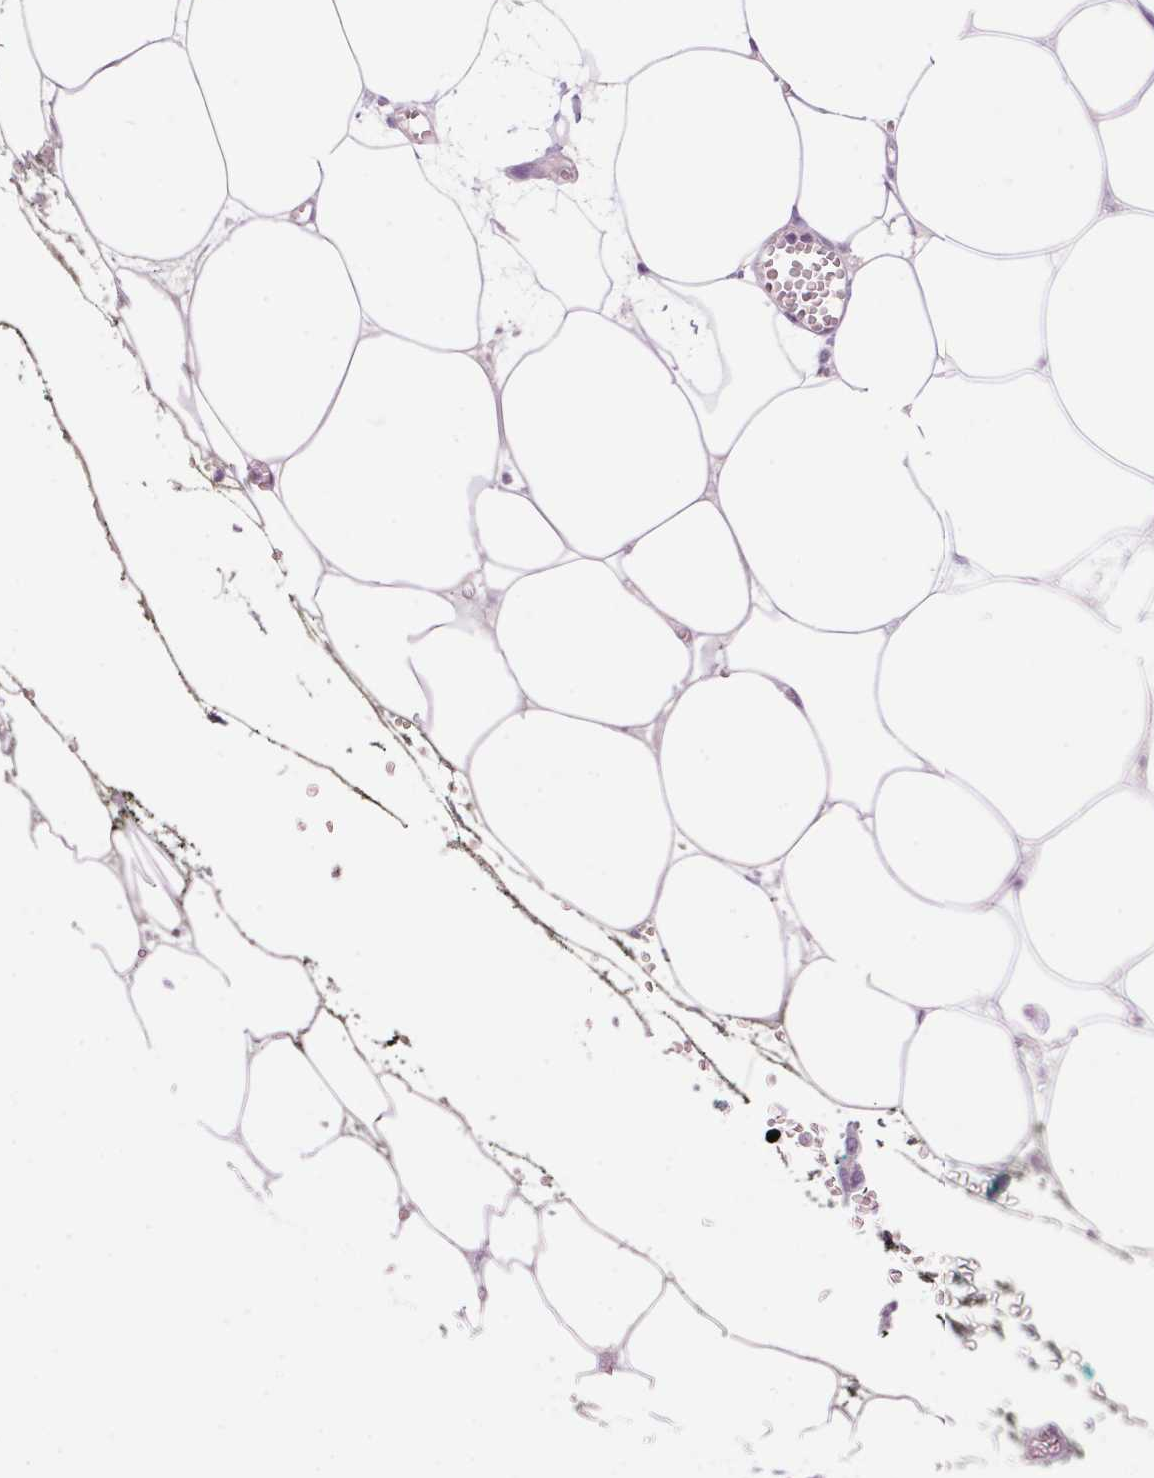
{"staining": {"intensity": "weak", "quantity": "25%-75%", "location": "cytoplasmic/membranous"}, "tissue": "adipose tissue", "cell_type": "Adipocytes", "image_type": "normal", "snomed": [{"axis": "morphology", "description": "Normal tissue, NOS"}, {"axis": "topography", "description": "Adipose tissue"}, {"axis": "topography", "description": "Pancreas"}, {"axis": "topography", "description": "Peripheral nerve tissue"}], "caption": "Adipocytes exhibit low levels of weak cytoplasmic/membranous expression in approximately 25%-75% of cells in unremarkable human adipose tissue.", "gene": "HSD17B2", "patient": {"sex": "female", "age": 58}}